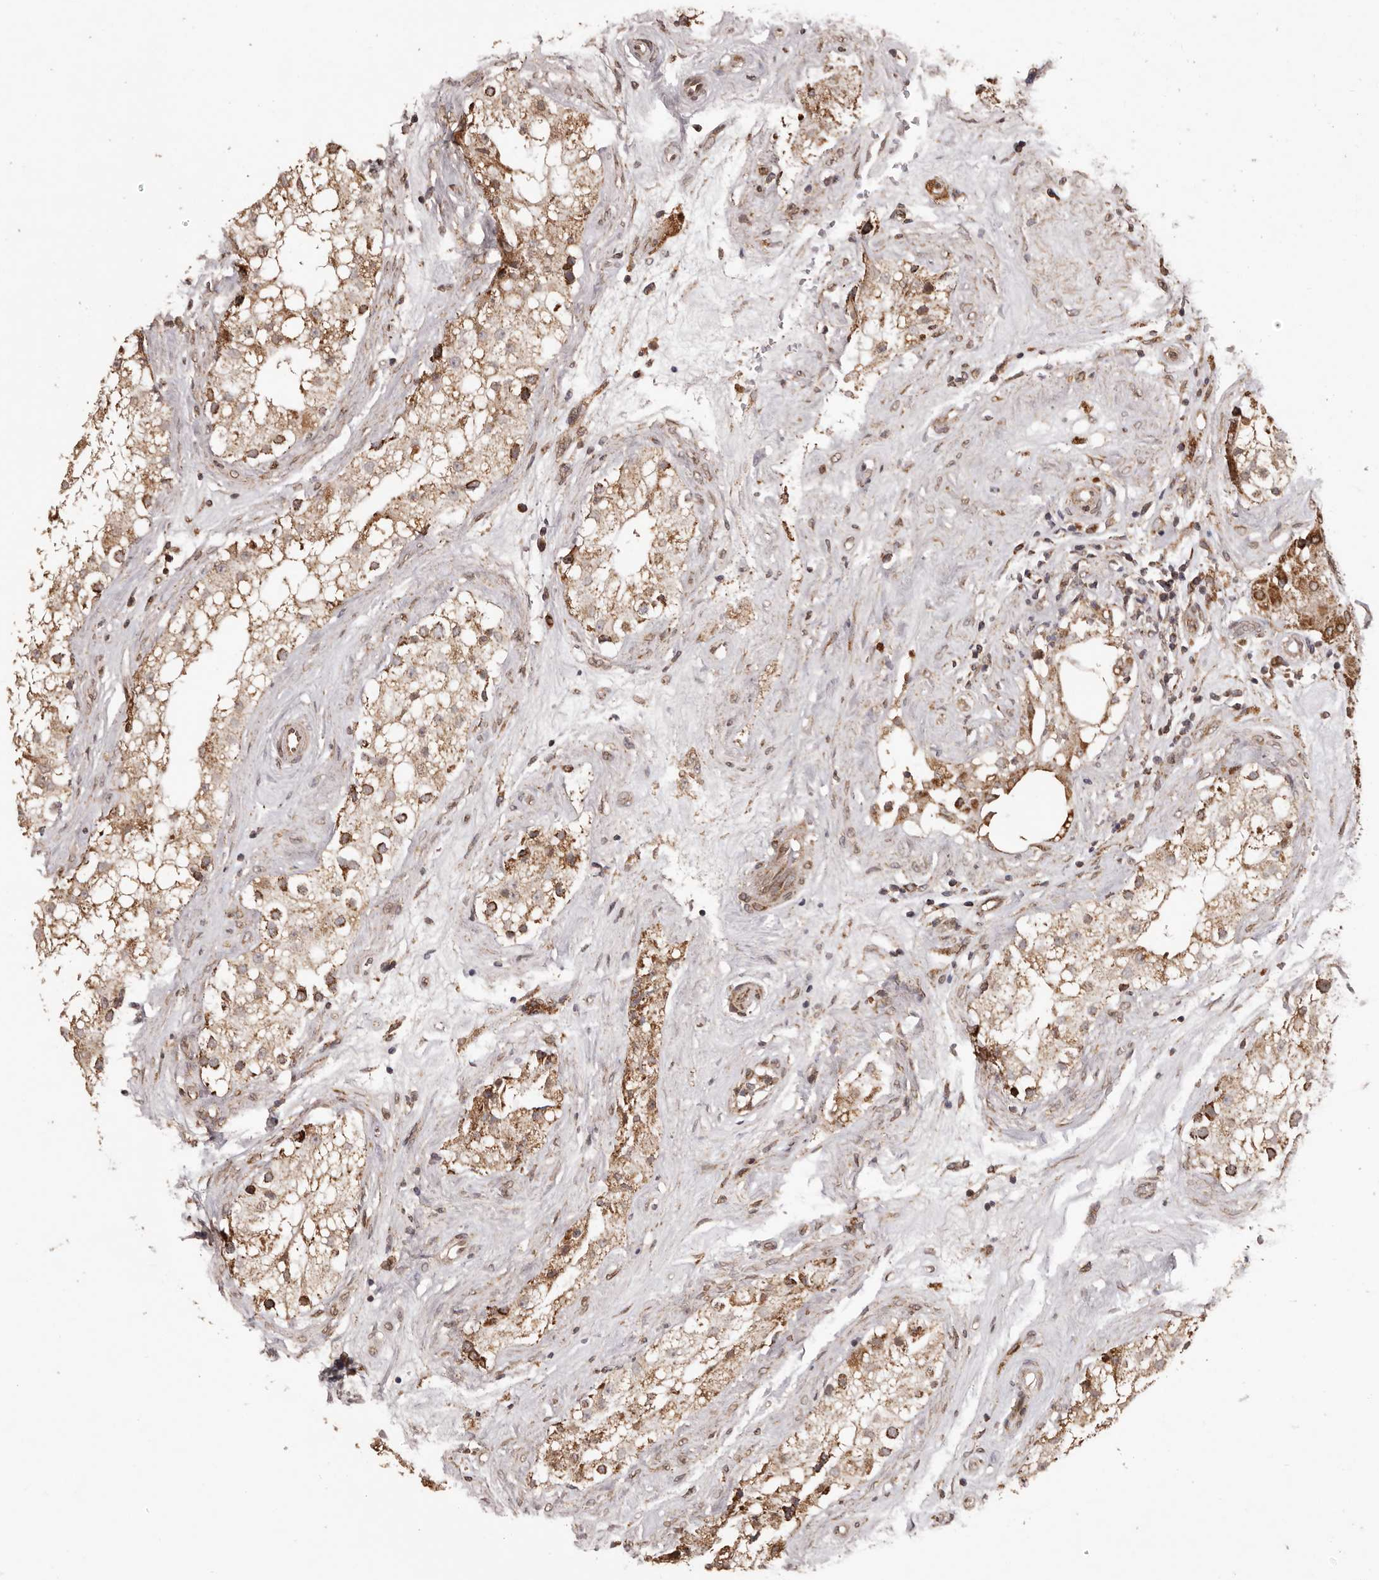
{"staining": {"intensity": "moderate", "quantity": ">75%", "location": "cytoplasmic/membranous"}, "tissue": "testis", "cell_type": "Cells in seminiferous ducts", "image_type": "normal", "snomed": [{"axis": "morphology", "description": "Normal tissue, NOS"}, {"axis": "topography", "description": "Testis"}], "caption": "Protein staining displays moderate cytoplasmic/membranous staining in about >75% of cells in seminiferous ducts in normal testis.", "gene": "CHRM2", "patient": {"sex": "male", "age": 84}}